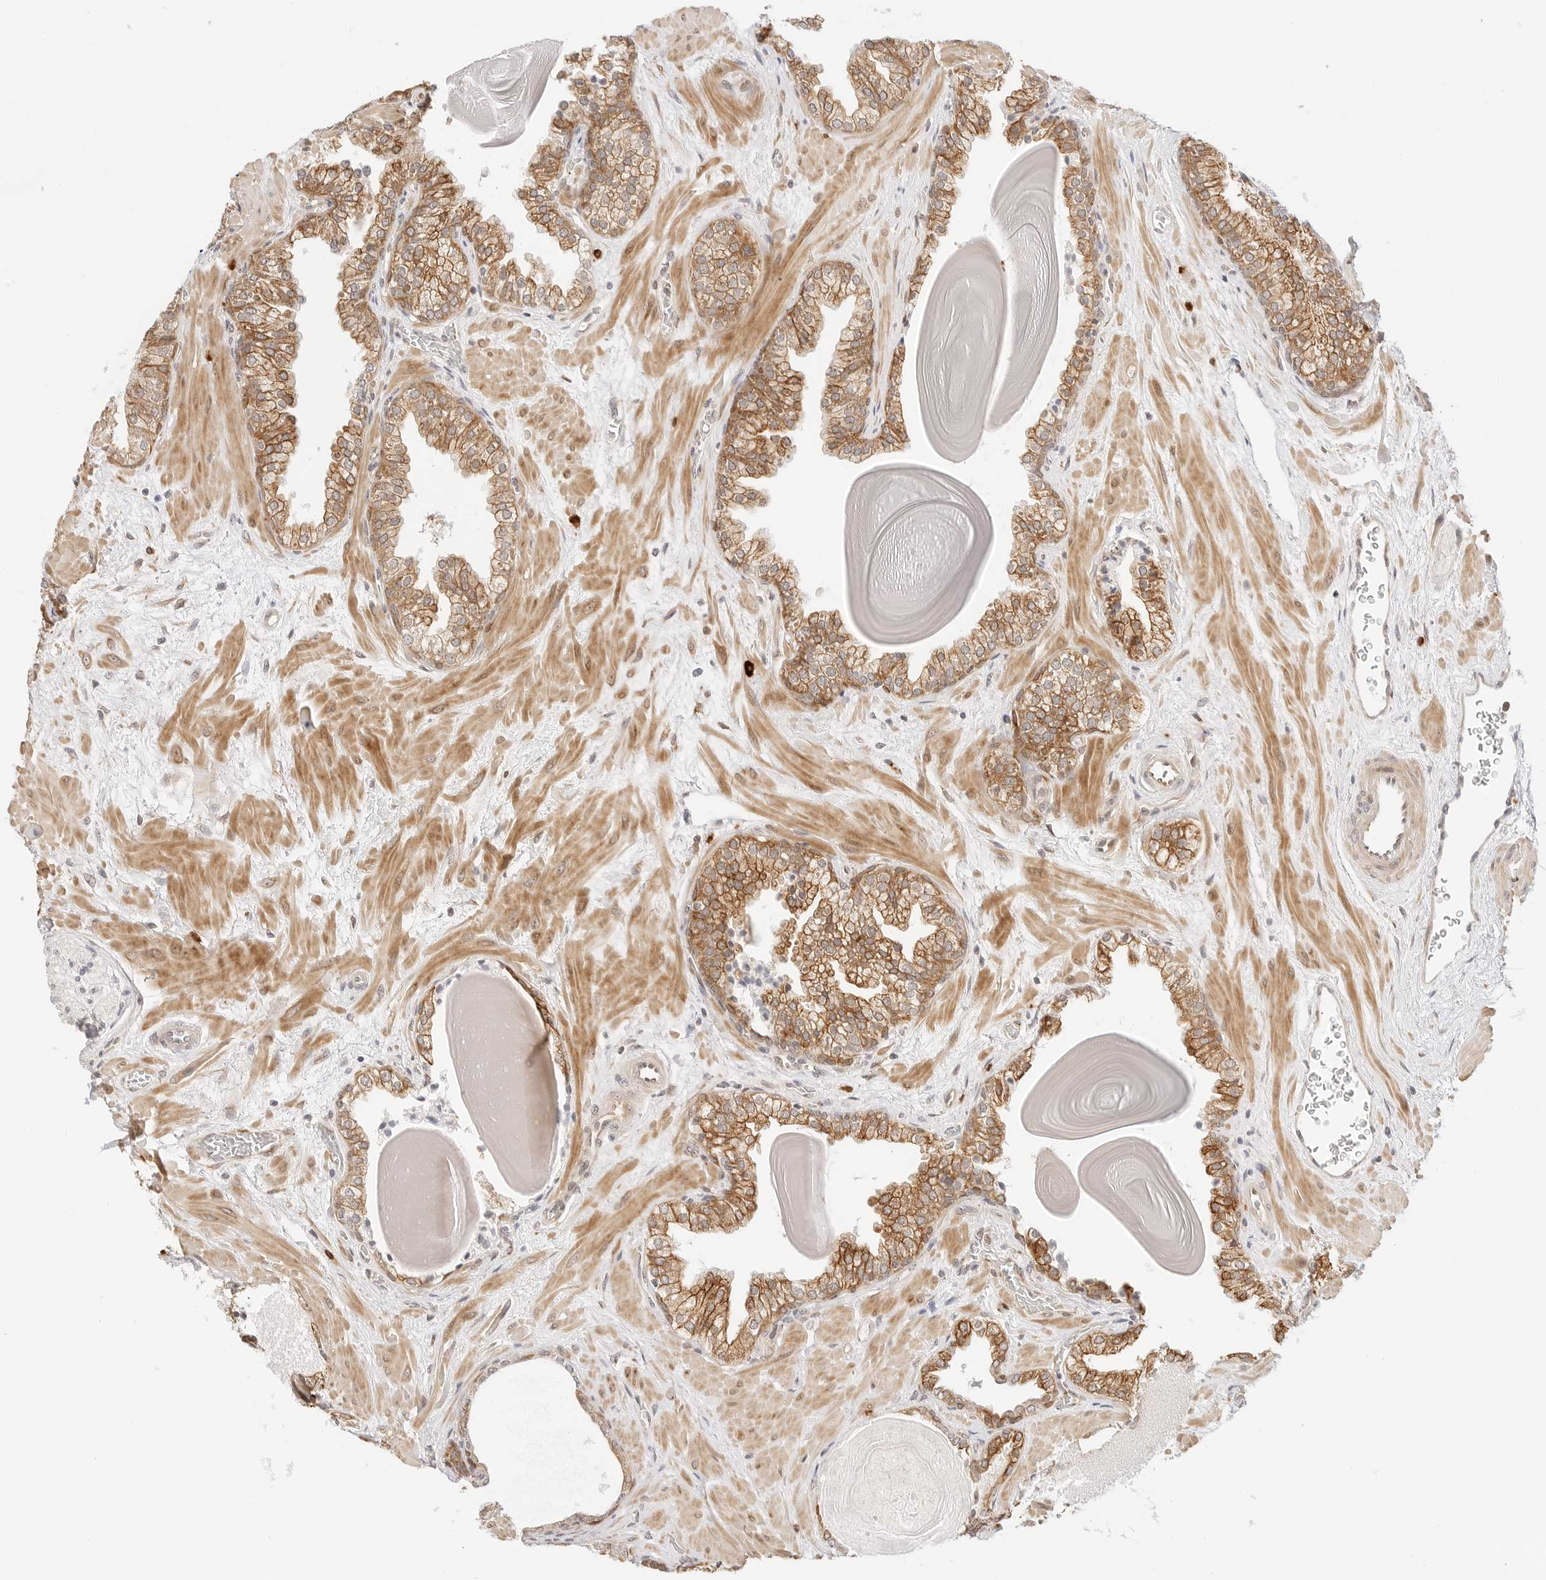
{"staining": {"intensity": "moderate", "quantity": ">75%", "location": "cytoplasmic/membranous"}, "tissue": "prostate", "cell_type": "Glandular cells", "image_type": "normal", "snomed": [{"axis": "morphology", "description": "Normal tissue, NOS"}, {"axis": "topography", "description": "Prostate"}], "caption": "IHC of benign human prostate reveals medium levels of moderate cytoplasmic/membranous expression in approximately >75% of glandular cells. The protein is stained brown, and the nuclei are stained in blue (DAB (3,3'-diaminobenzidine) IHC with brightfield microscopy, high magnification).", "gene": "TEKT2", "patient": {"sex": "male", "age": 48}}